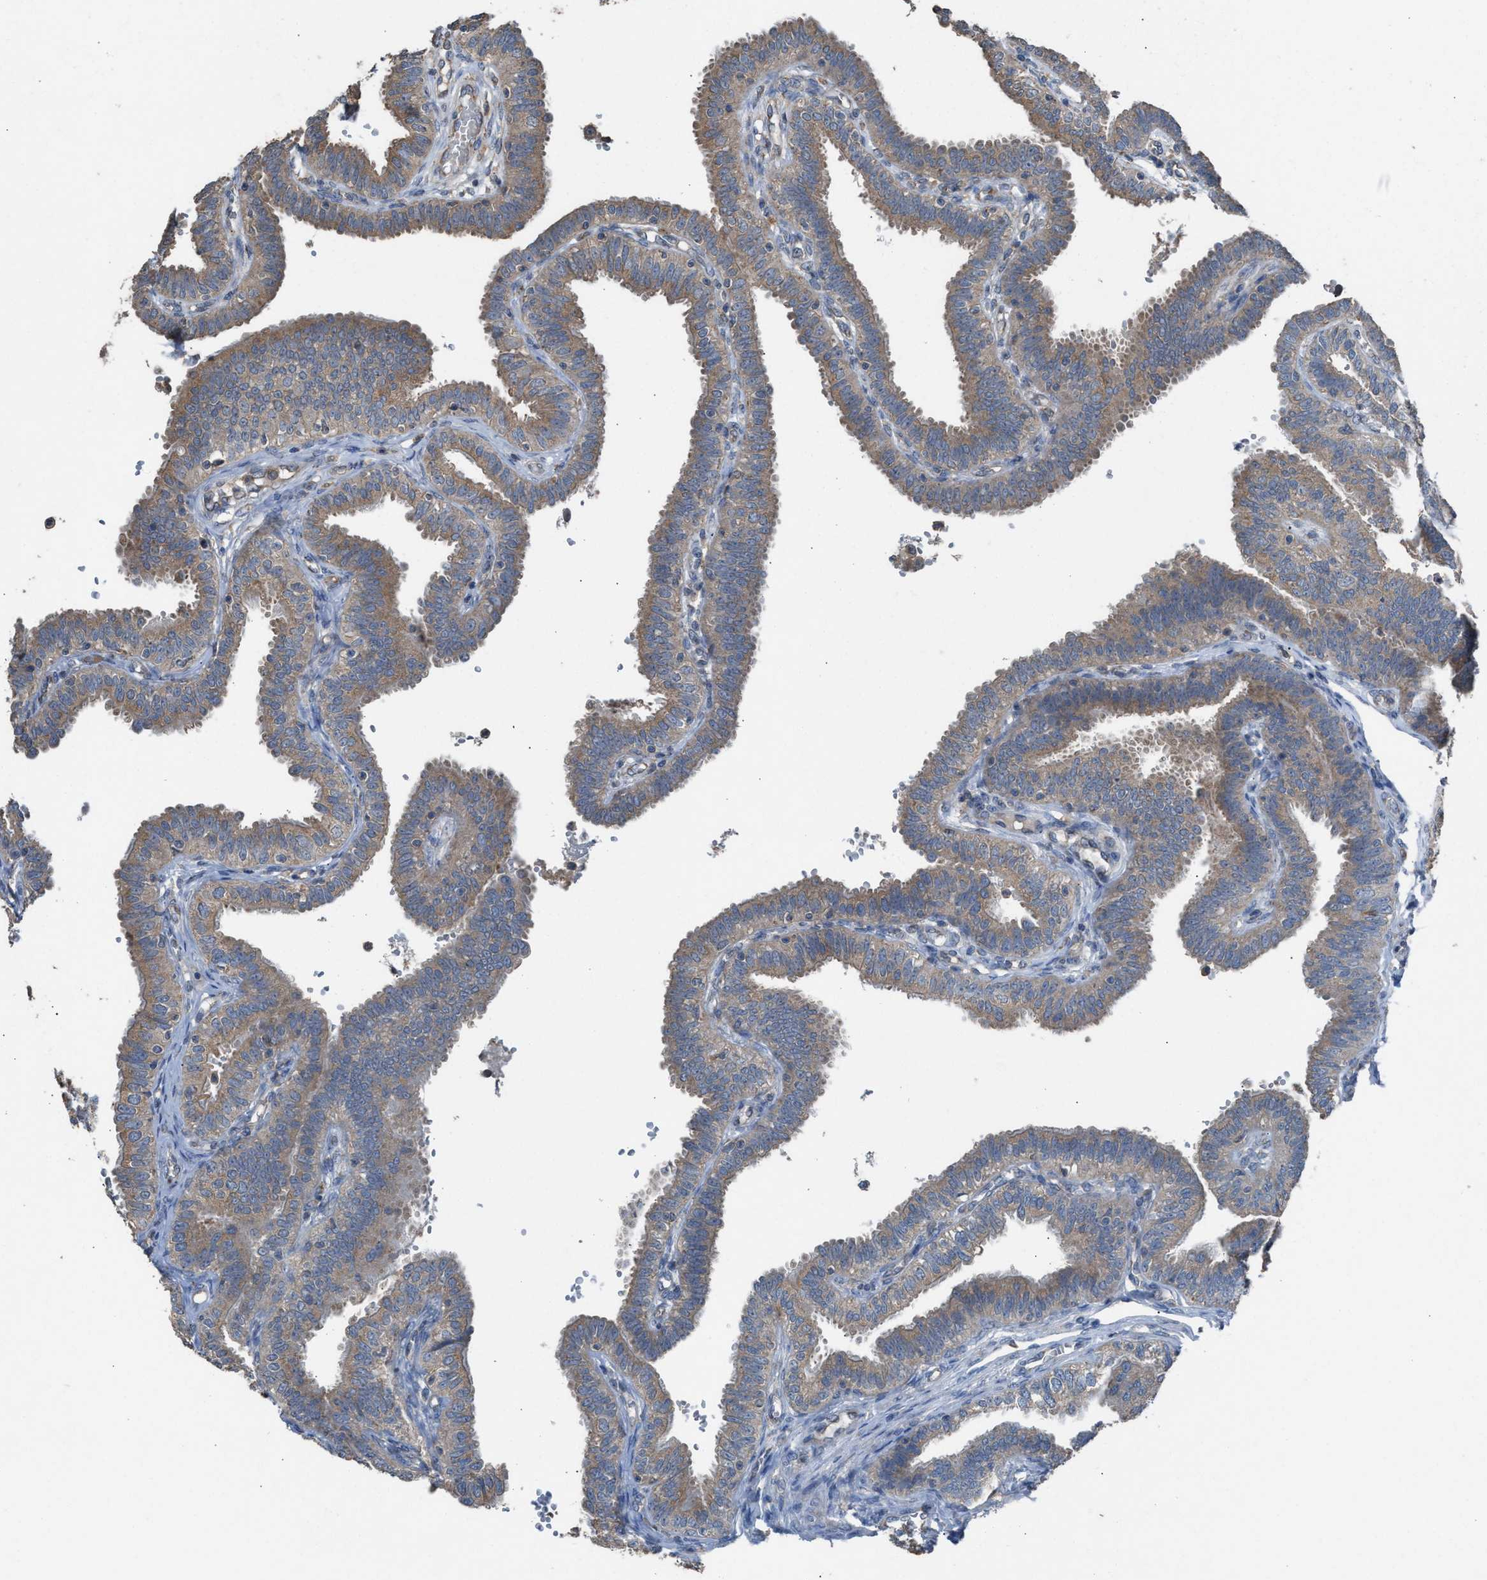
{"staining": {"intensity": "weak", "quantity": ">75%", "location": "cytoplasmic/membranous"}, "tissue": "fallopian tube", "cell_type": "Glandular cells", "image_type": "normal", "snomed": [{"axis": "morphology", "description": "Normal tissue, NOS"}, {"axis": "topography", "description": "Fallopian tube"}, {"axis": "topography", "description": "Placenta"}], "caption": "Brown immunohistochemical staining in normal human fallopian tube displays weak cytoplasmic/membranous positivity in approximately >75% of glandular cells.", "gene": "TPK1", "patient": {"sex": "female", "age": 34}}